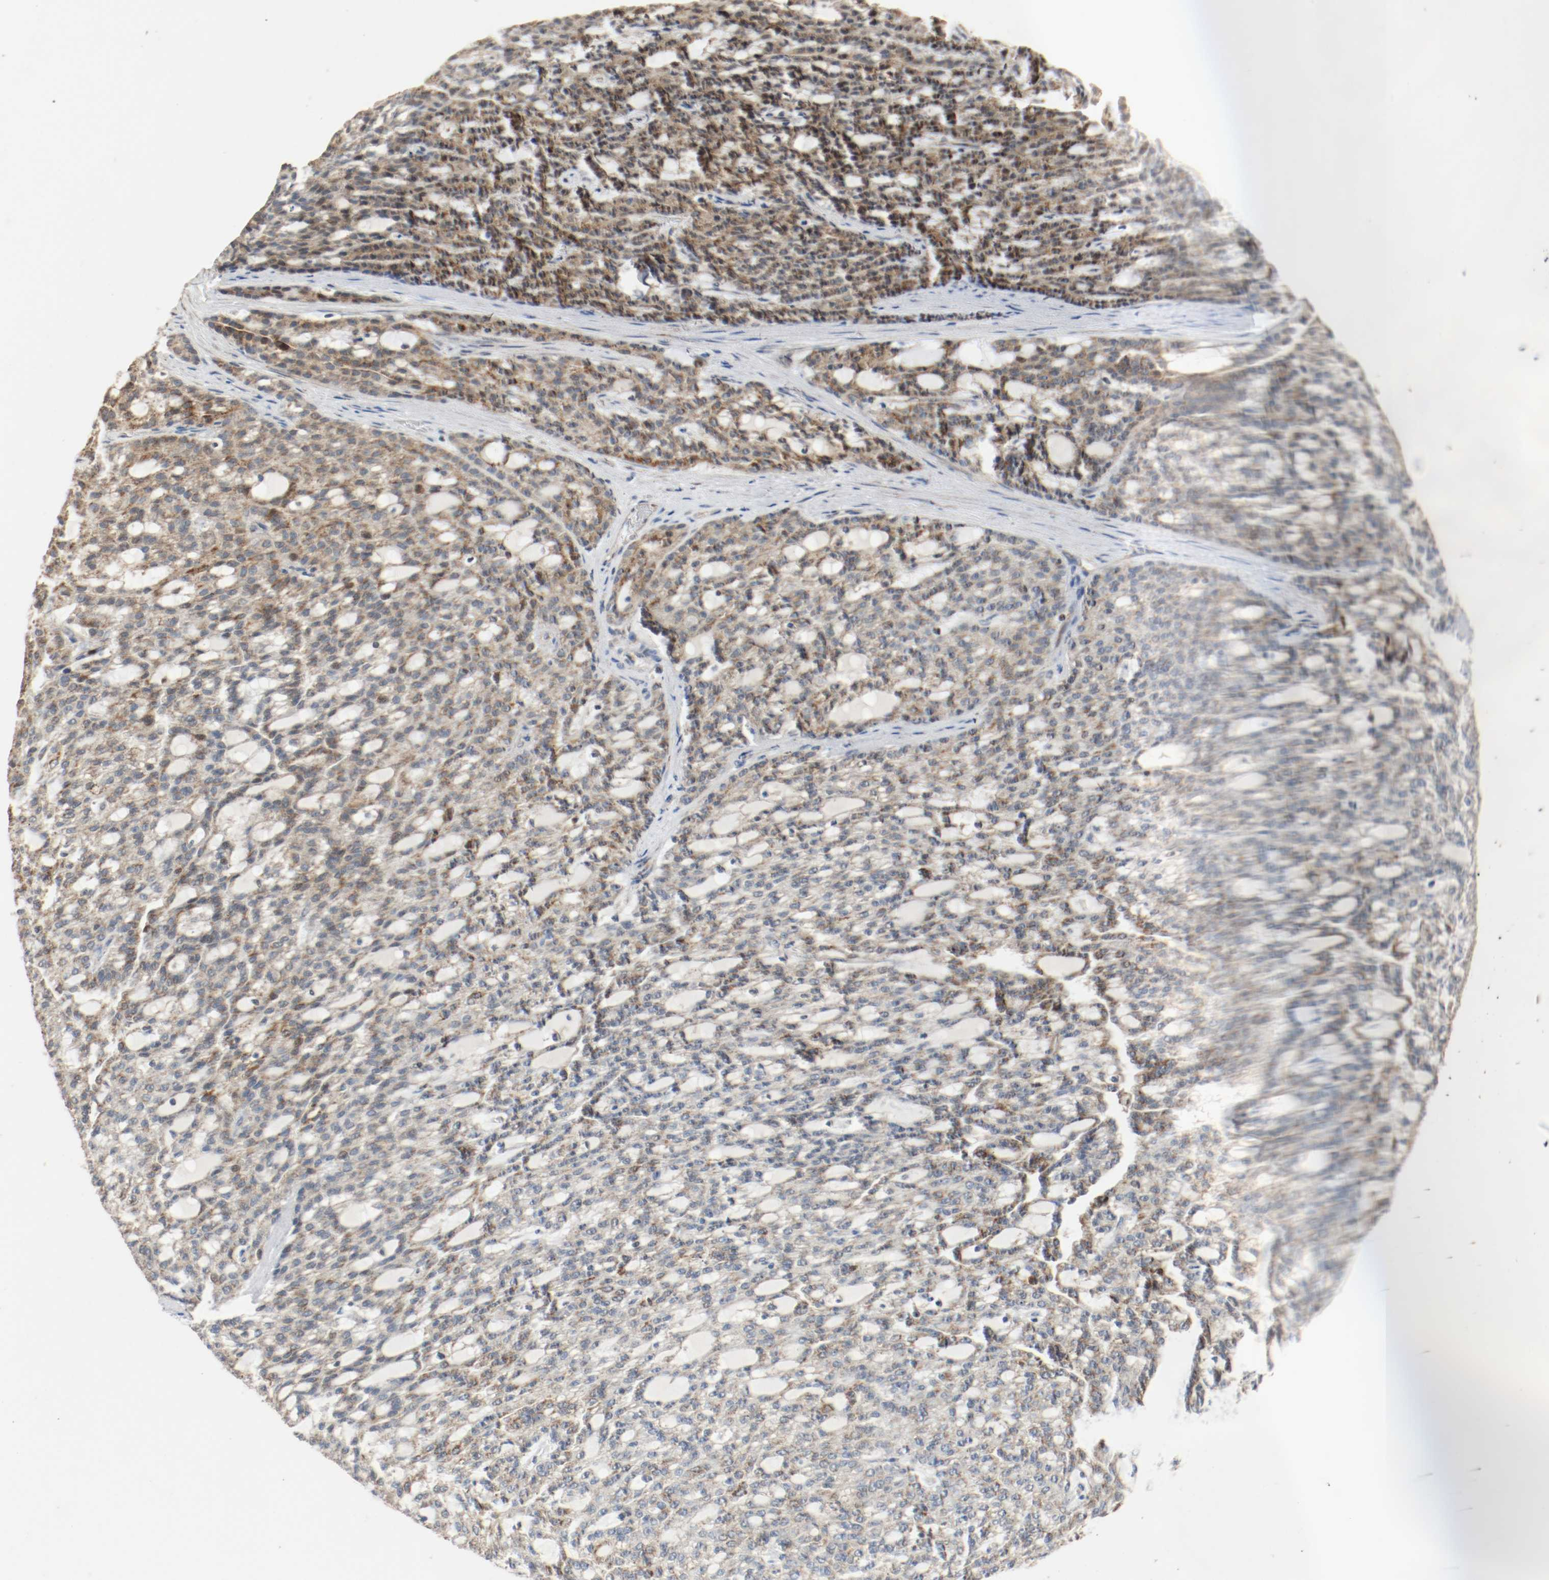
{"staining": {"intensity": "moderate", "quantity": ">75%", "location": "cytoplasmic/membranous"}, "tissue": "renal cancer", "cell_type": "Tumor cells", "image_type": "cancer", "snomed": [{"axis": "morphology", "description": "Adenocarcinoma, NOS"}, {"axis": "topography", "description": "Kidney"}], "caption": "Renal cancer (adenocarcinoma) stained with DAB immunohistochemistry (IHC) reveals medium levels of moderate cytoplasmic/membranous expression in approximately >75% of tumor cells.", "gene": "ALDH4A1", "patient": {"sex": "male", "age": 63}}